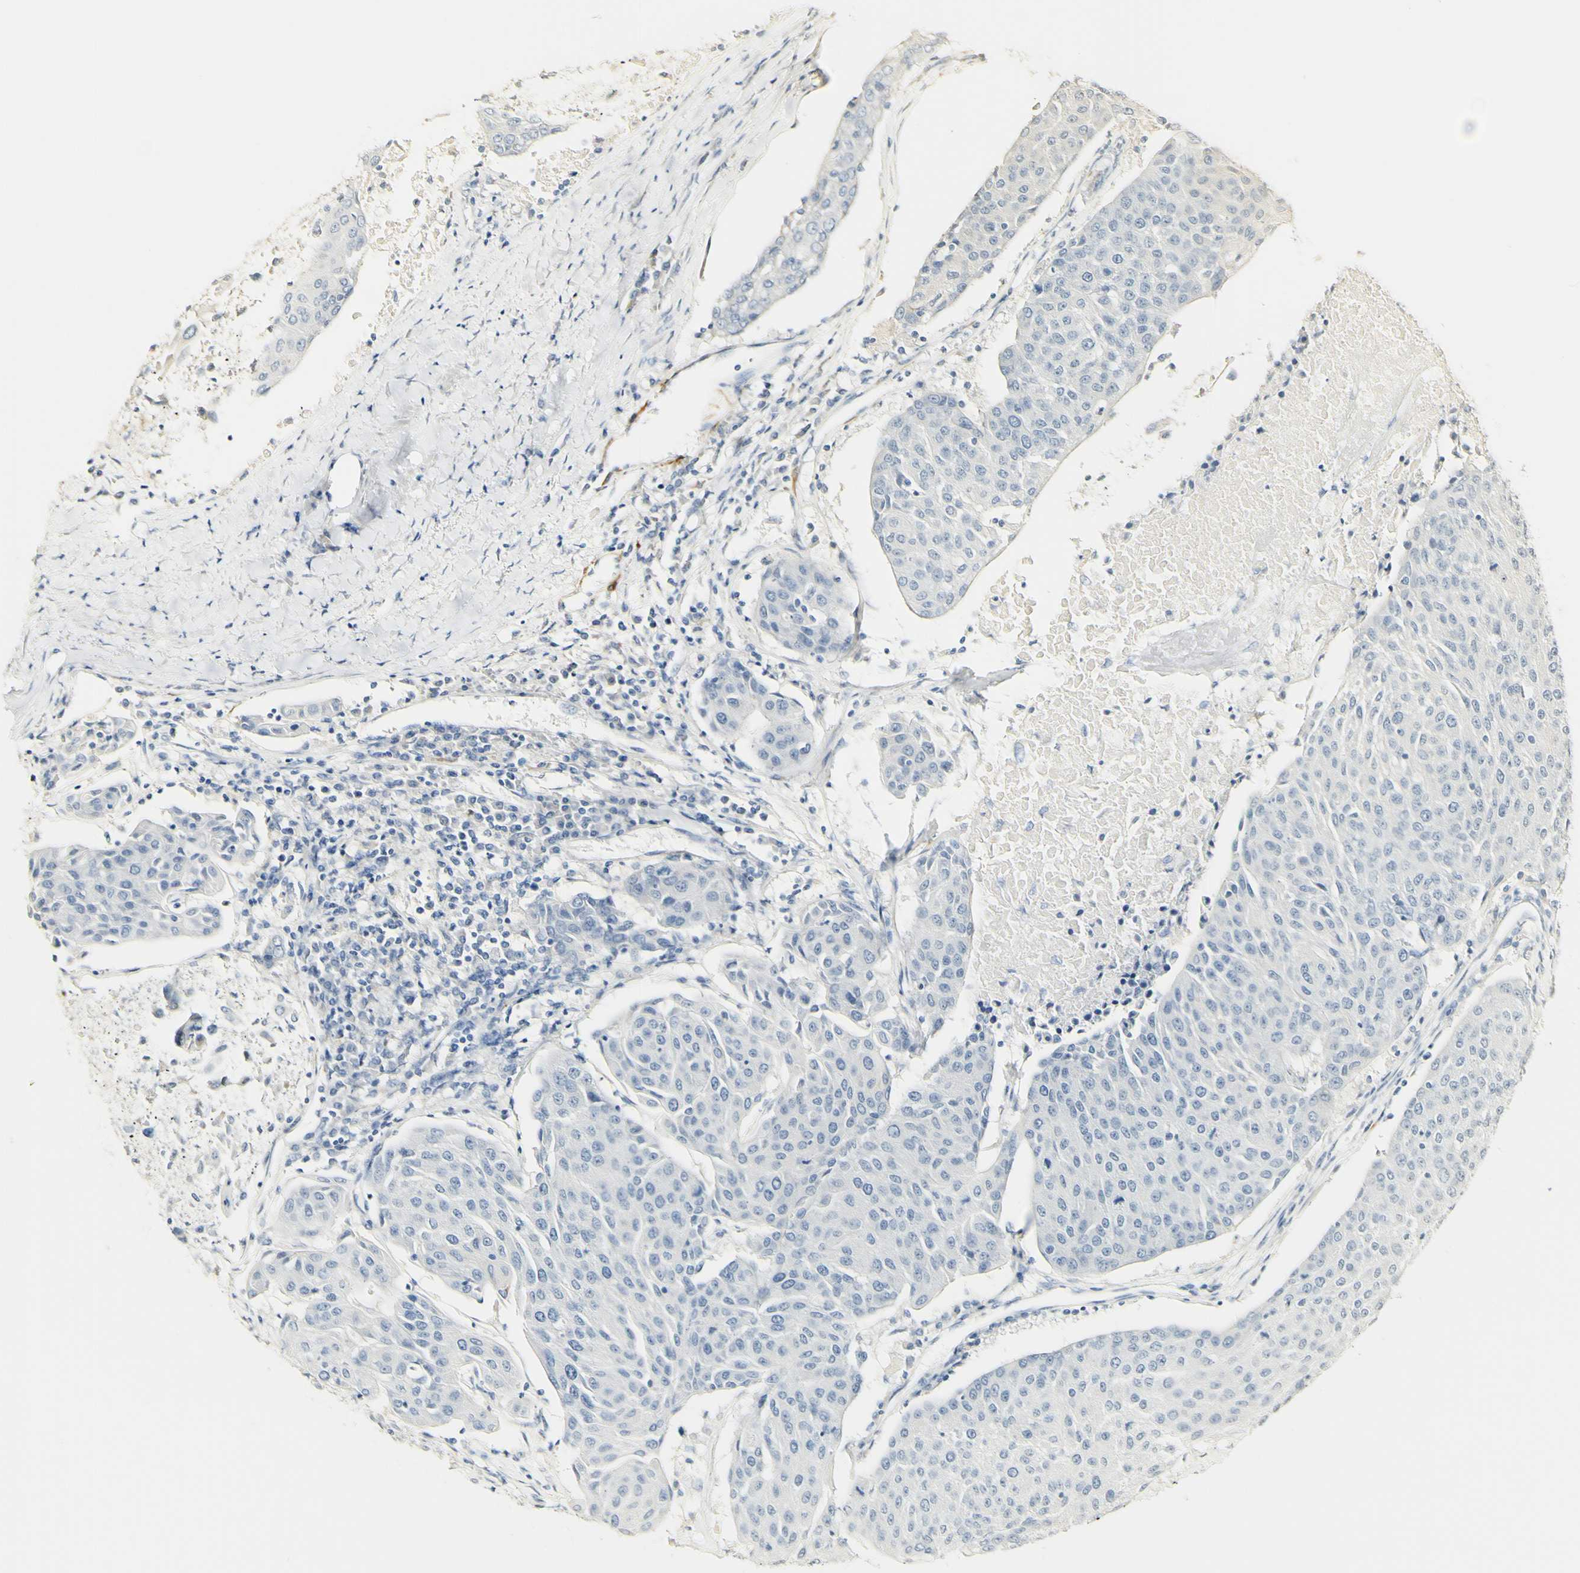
{"staining": {"intensity": "negative", "quantity": "none", "location": "none"}, "tissue": "urothelial cancer", "cell_type": "Tumor cells", "image_type": "cancer", "snomed": [{"axis": "morphology", "description": "Urothelial carcinoma, High grade"}, {"axis": "topography", "description": "Urinary bladder"}], "caption": "Immunohistochemical staining of human urothelial cancer displays no significant staining in tumor cells.", "gene": "FMO3", "patient": {"sex": "female", "age": 85}}